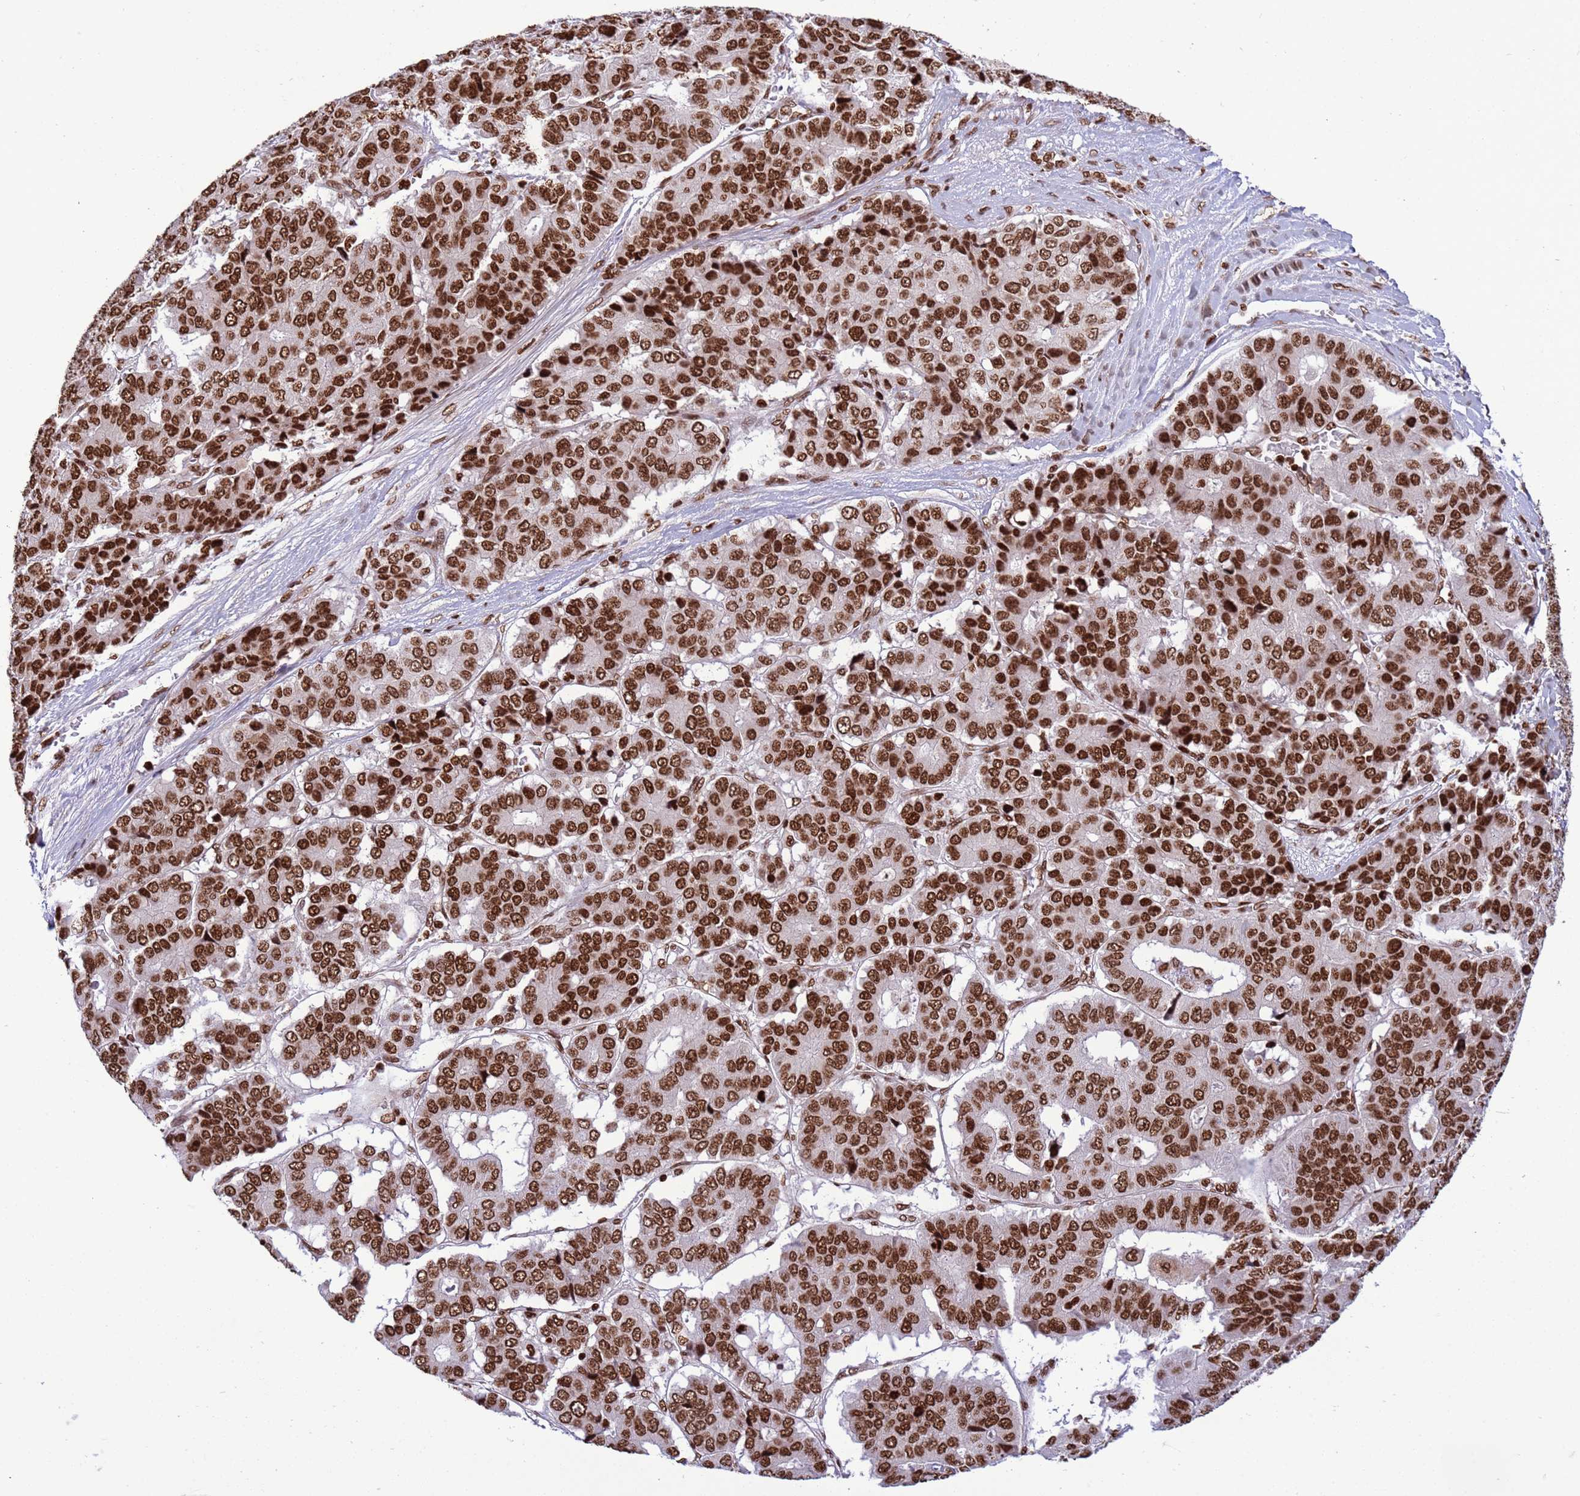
{"staining": {"intensity": "strong", "quantity": ">75%", "location": "nuclear"}, "tissue": "pancreatic cancer", "cell_type": "Tumor cells", "image_type": "cancer", "snomed": [{"axis": "morphology", "description": "Adenocarcinoma, NOS"}, {"axis": "topography", "description": "Pancreas"}], "caption": "This is an image of IHC staining of adenocarcinoma (pancreatic), which shows strong positivity in the nuclear of tumor cells.", "gene": "H3-3B", "patient": {"sex": "male", "age": 50}}